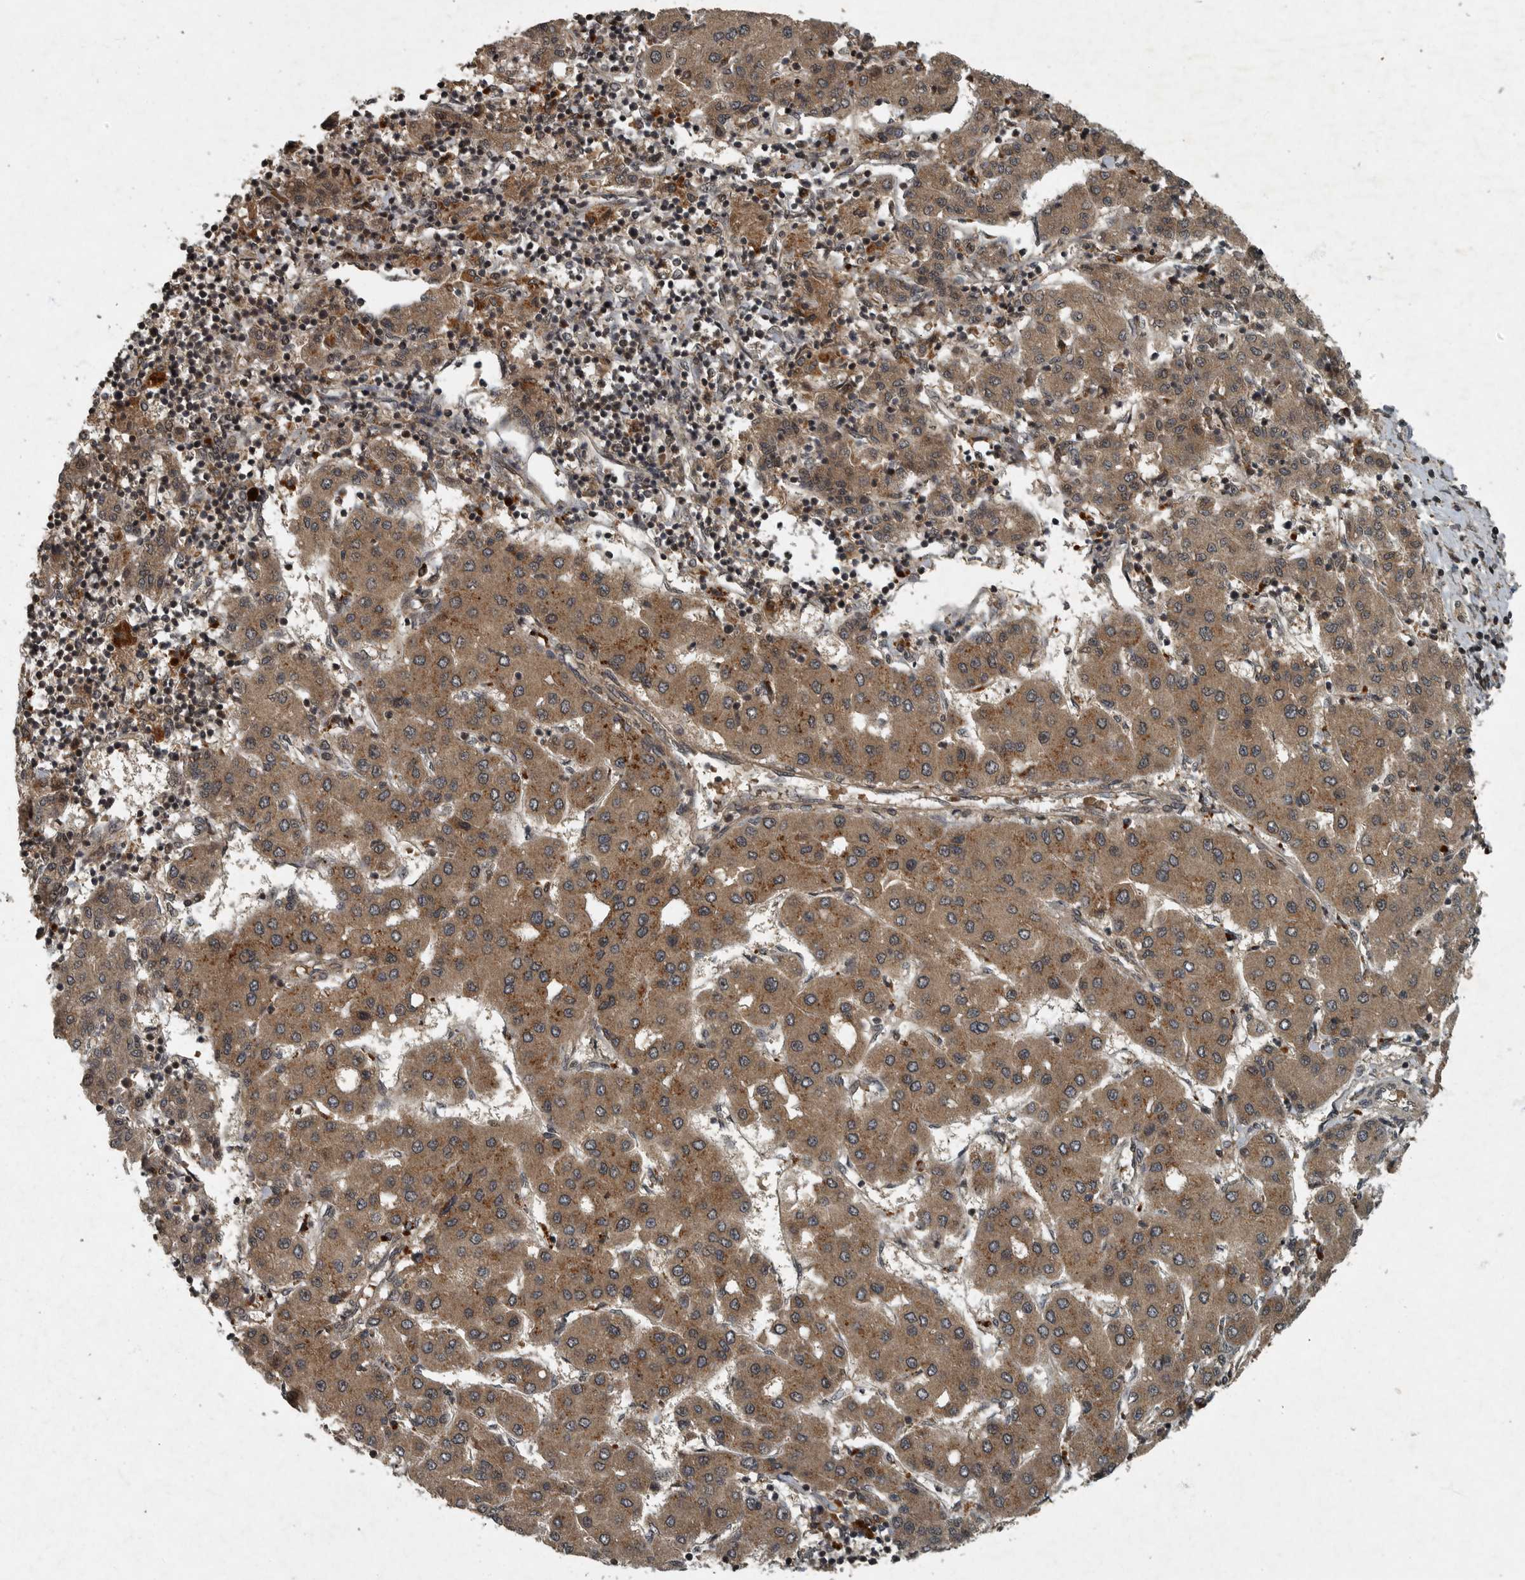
{"staining": {"intensity": "moderate", "quantity": ">75%", "location": "cytoplasmic/membranous"}, "tissue": "liver cancer", "cell_type": "Tumor cells", "image_type": "cancer", "snomed": [{"axis": "morphology", "description": "Carcinoma, Hepatocellular, NOS"}, {"axis": "topography", "description": "Liver"}], "caption": "This is a micrograph of IHC staining of liver hepatocellular carcinoma, which shows moderate expression in the cytoplasmic/membranous of tumor cells.", "gene": "FOXO1", "patient": {"sex": "male", "age": 65}}